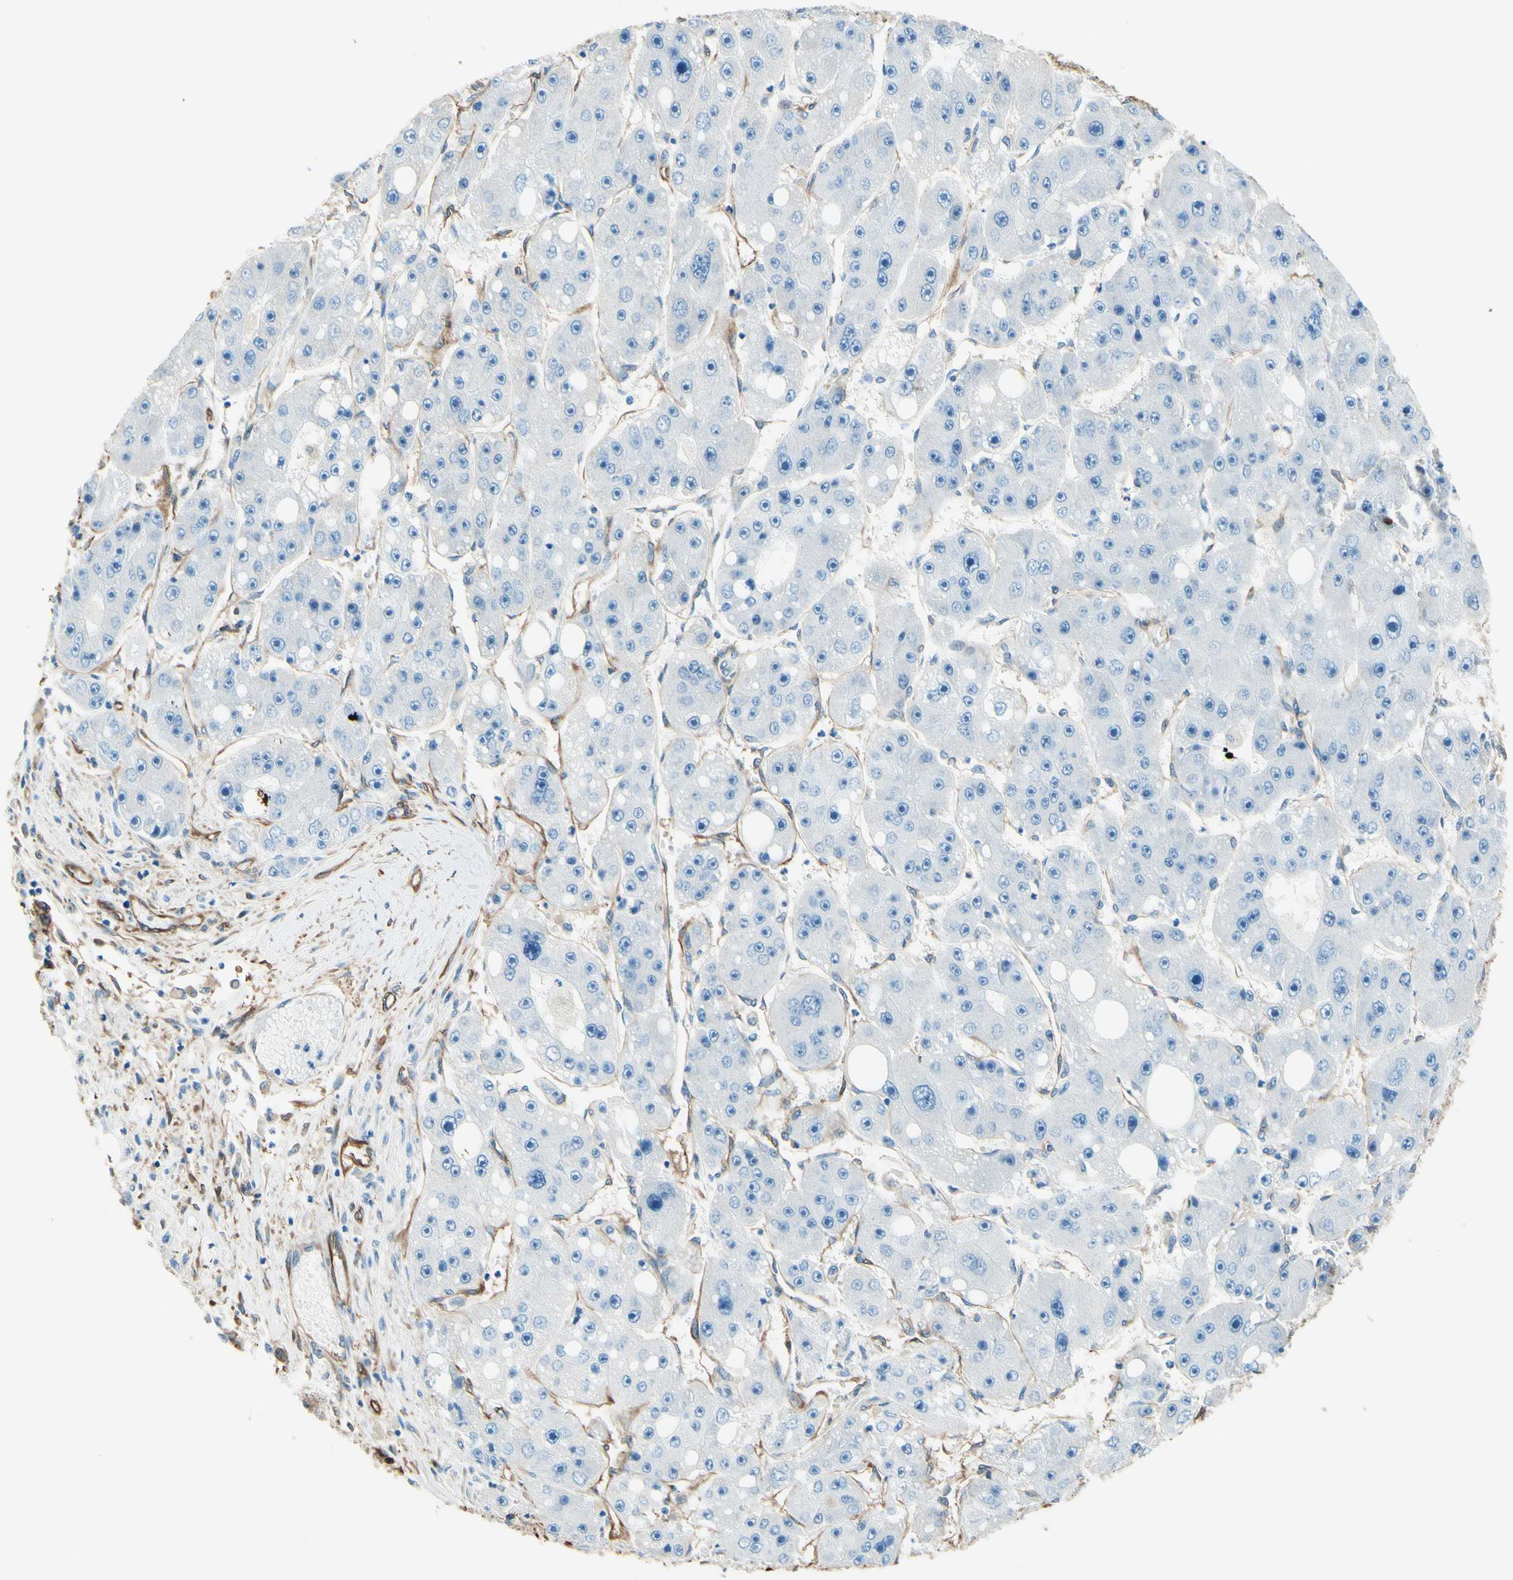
{"staining": {"intensity": "negative", "quantity": "none", "location": "none"}, "tissue": "liver cancer", "cell_type": "Tumor cells", "image_type": "cancer", "snomed": [{"axis": "morphology", "description": "Carcinoma, Hepatocellular, NOS"}, {"axis": "topography", "description": "Liver"}], "caption": "Protein analysis of liver hepatocellular carcinoma demonstrates no significant positivity in tumor cells.", "gene": "DPYSL3", "patient": {"sex": "female", "age": 61}}